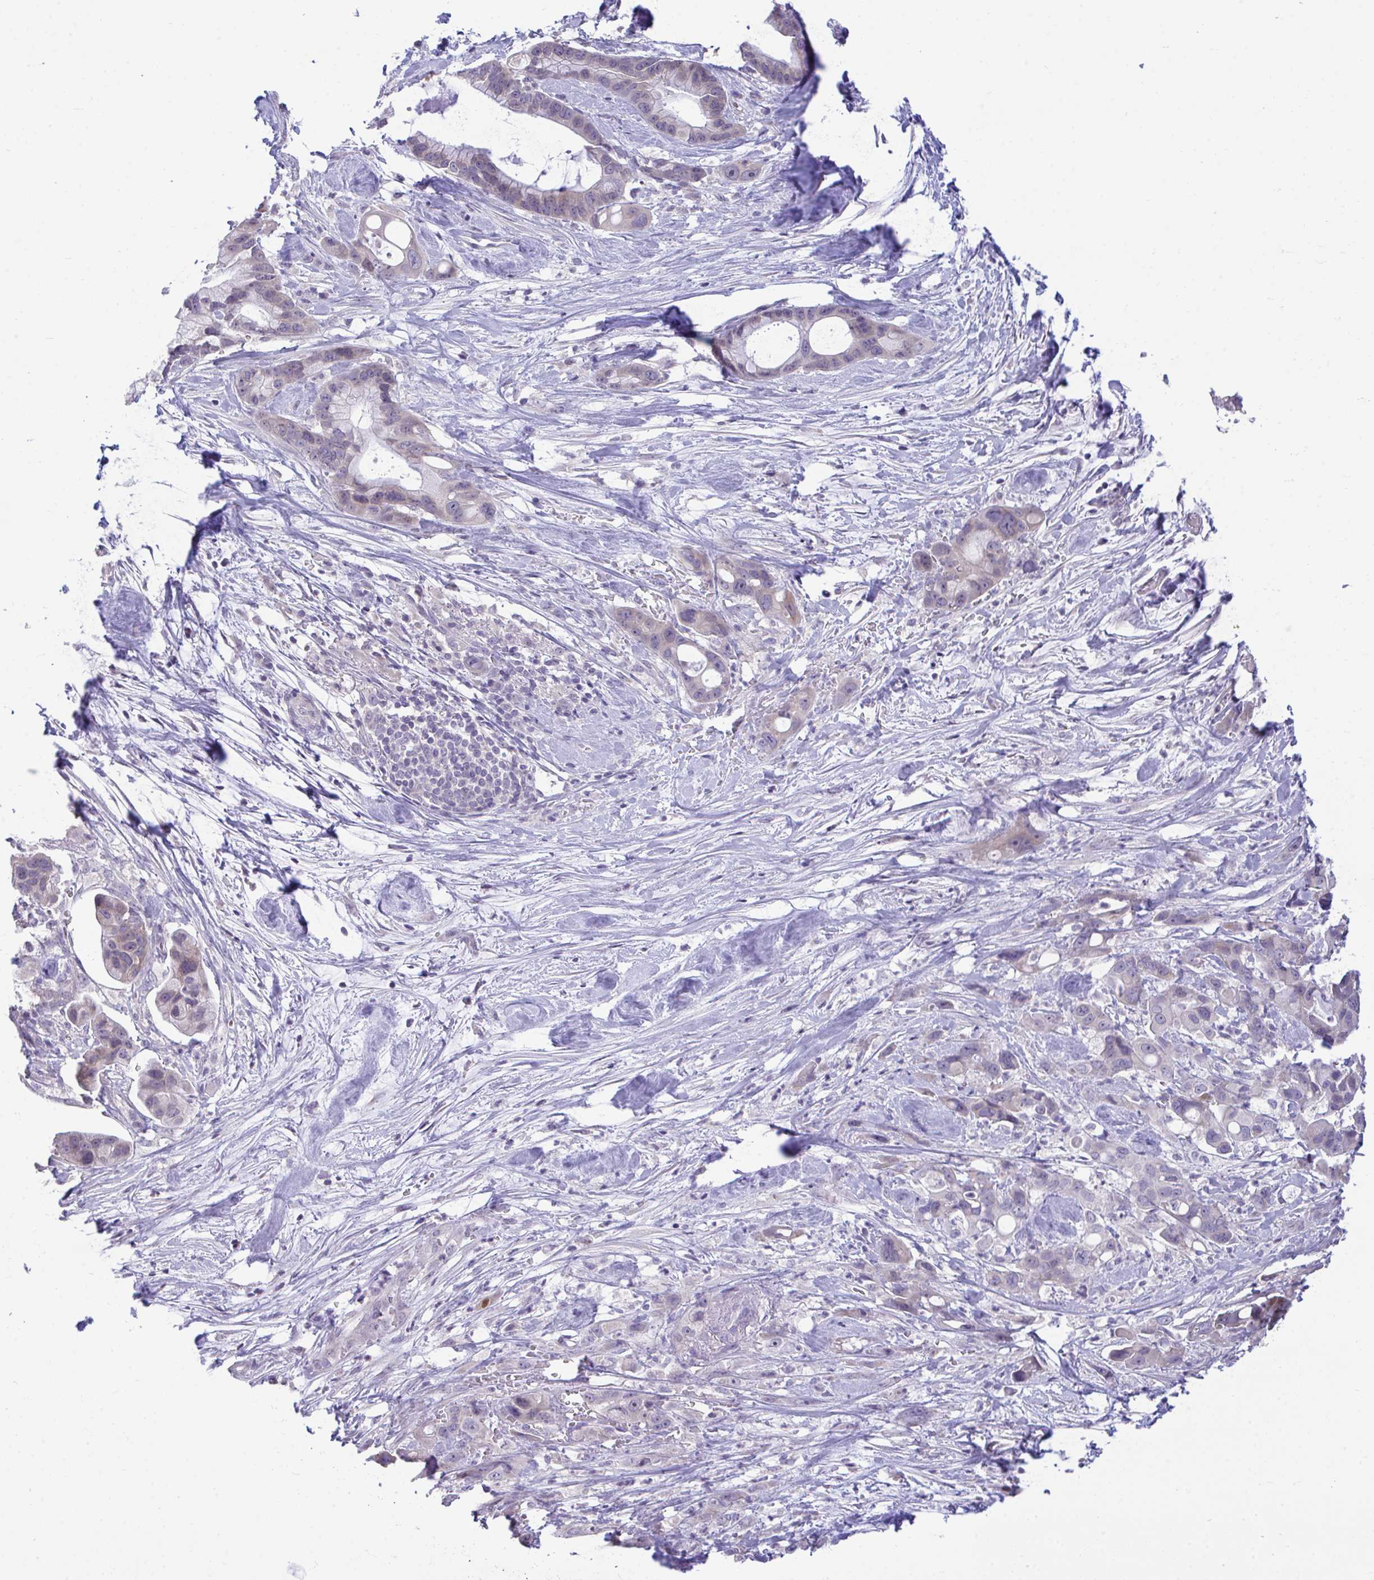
{"staining": {"intensity": "negative", "quantity": "none", "location": "none"}, "tissue": "pancreatic cancer", "cell_type": "Tumor cells", "image_type": "cancer", "snomed": [{"axis": "morphology", "description": "Adenocarcinoma, NOS"}, {"axis": "topography", "description": "Pancreas"}], "caption": "An immunohistochemistry (IHC) image of pancreatic cancer (adenocarcinoma) is shown. There is no staining in tumor cells of pancreatic cancer (adenocarcinoma). (Immunohistochemistry (ihc), brightfield microscopy, high magnification).", "gene": "PIGK", "patient": {"sex": "male", "age": 68}}